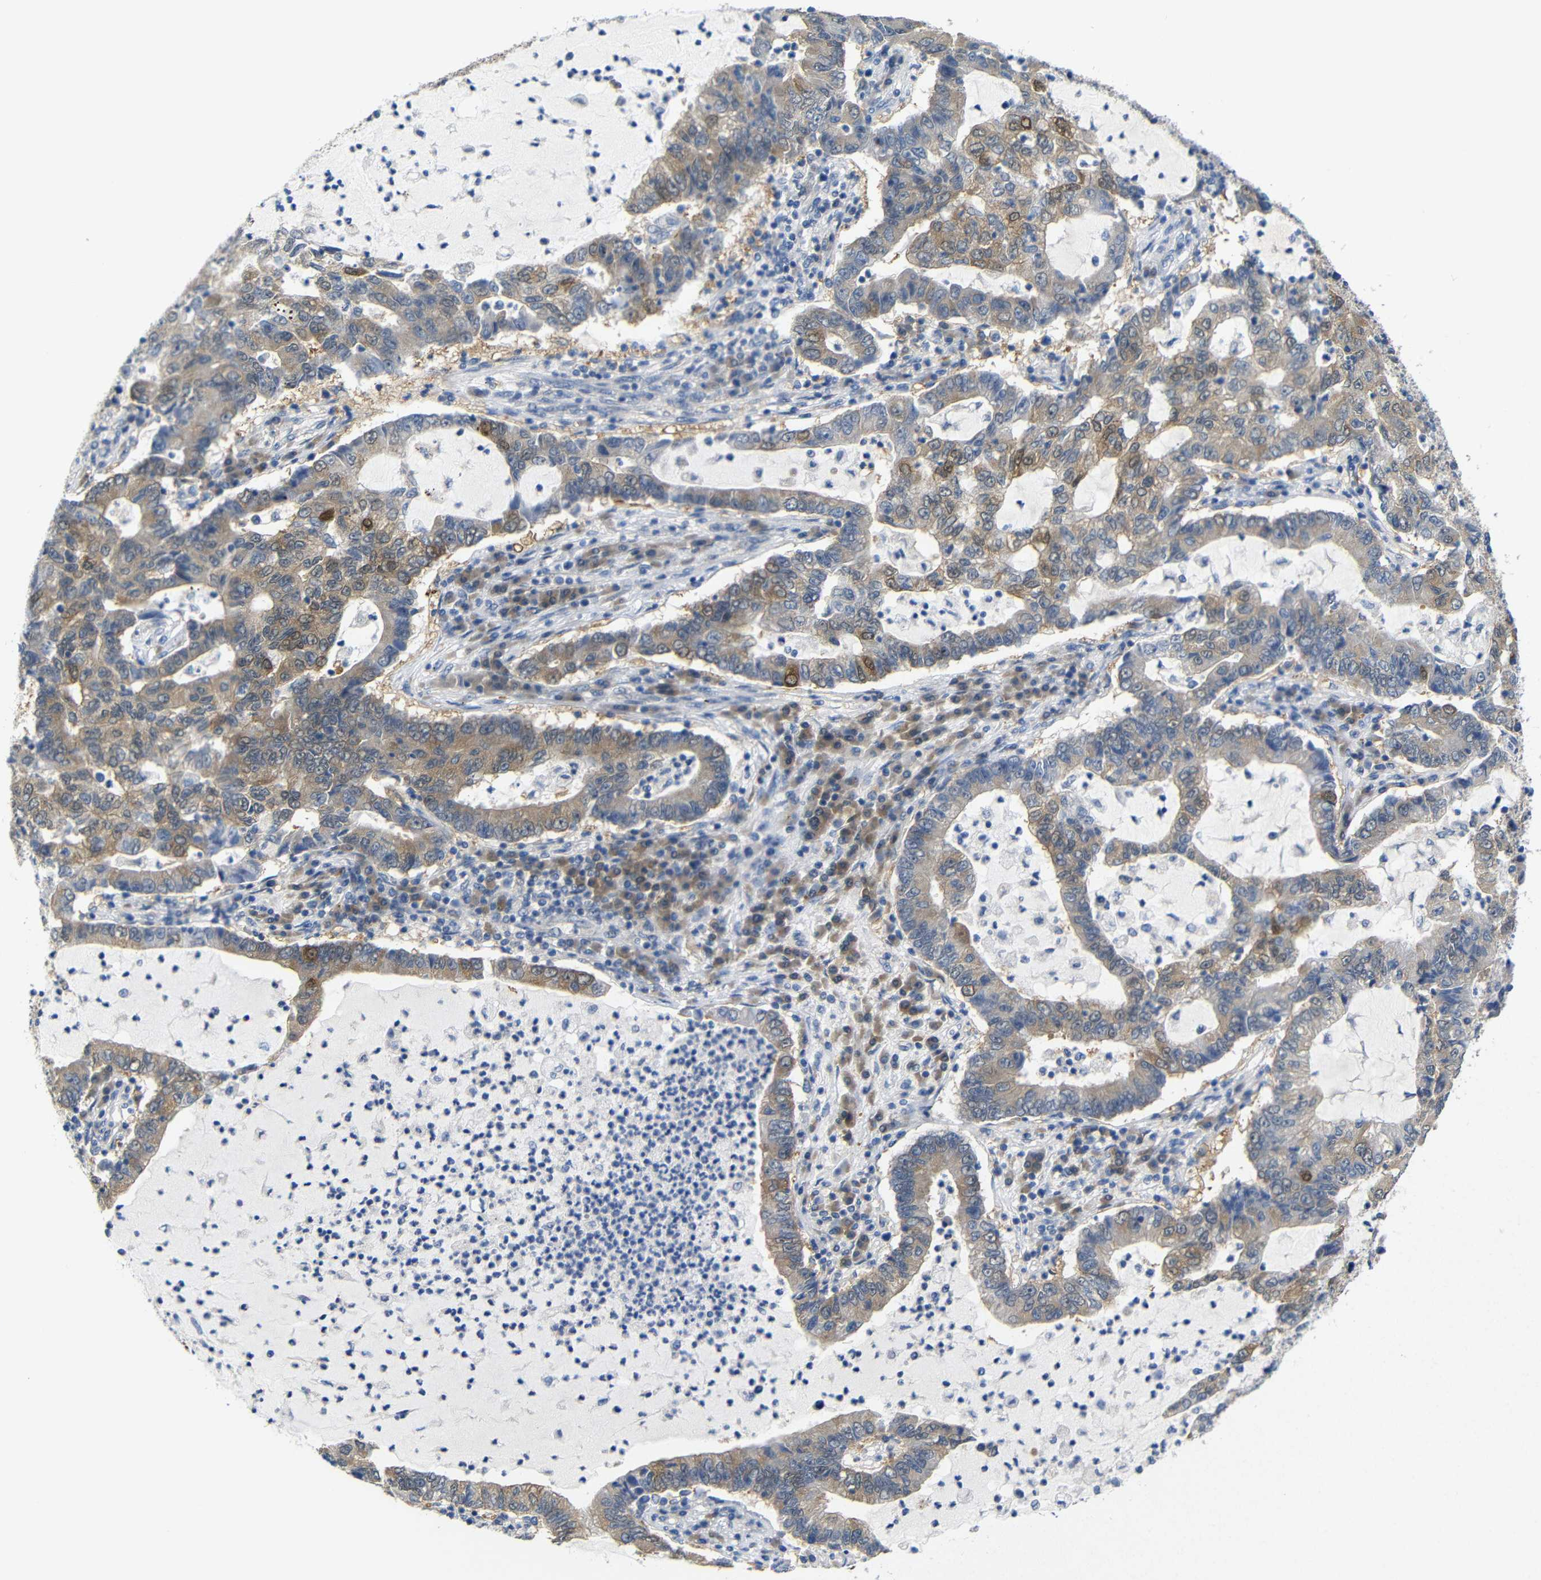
{"staining": {"intensity": "moderate", "quantity": "25%-75%", "location": "cytoplasmic/membranous"}, "tissue": "lung cancer", "cell_type": "Tumor cells", "image_type": "cancer", "snomed": [{"axis": "morphology", "description": "Adenocarcinoma, NOS"}, {"axis": "topography", "description": "Lung"}], "caption": "Immunohistochemical staining of adenocarcinoma (lung) displays medium levels of moderate cytoplasmic/membranous protein expression in approximately 25%-75% of tumor cells. The staining was performed using DAB to visualize the protein expression in brown, while the nuclei were stained in blue with hematoxylin (Magnification: 20x).", "gene": "TBC1D32", "patient": {"sex": "female", "age": 51}}